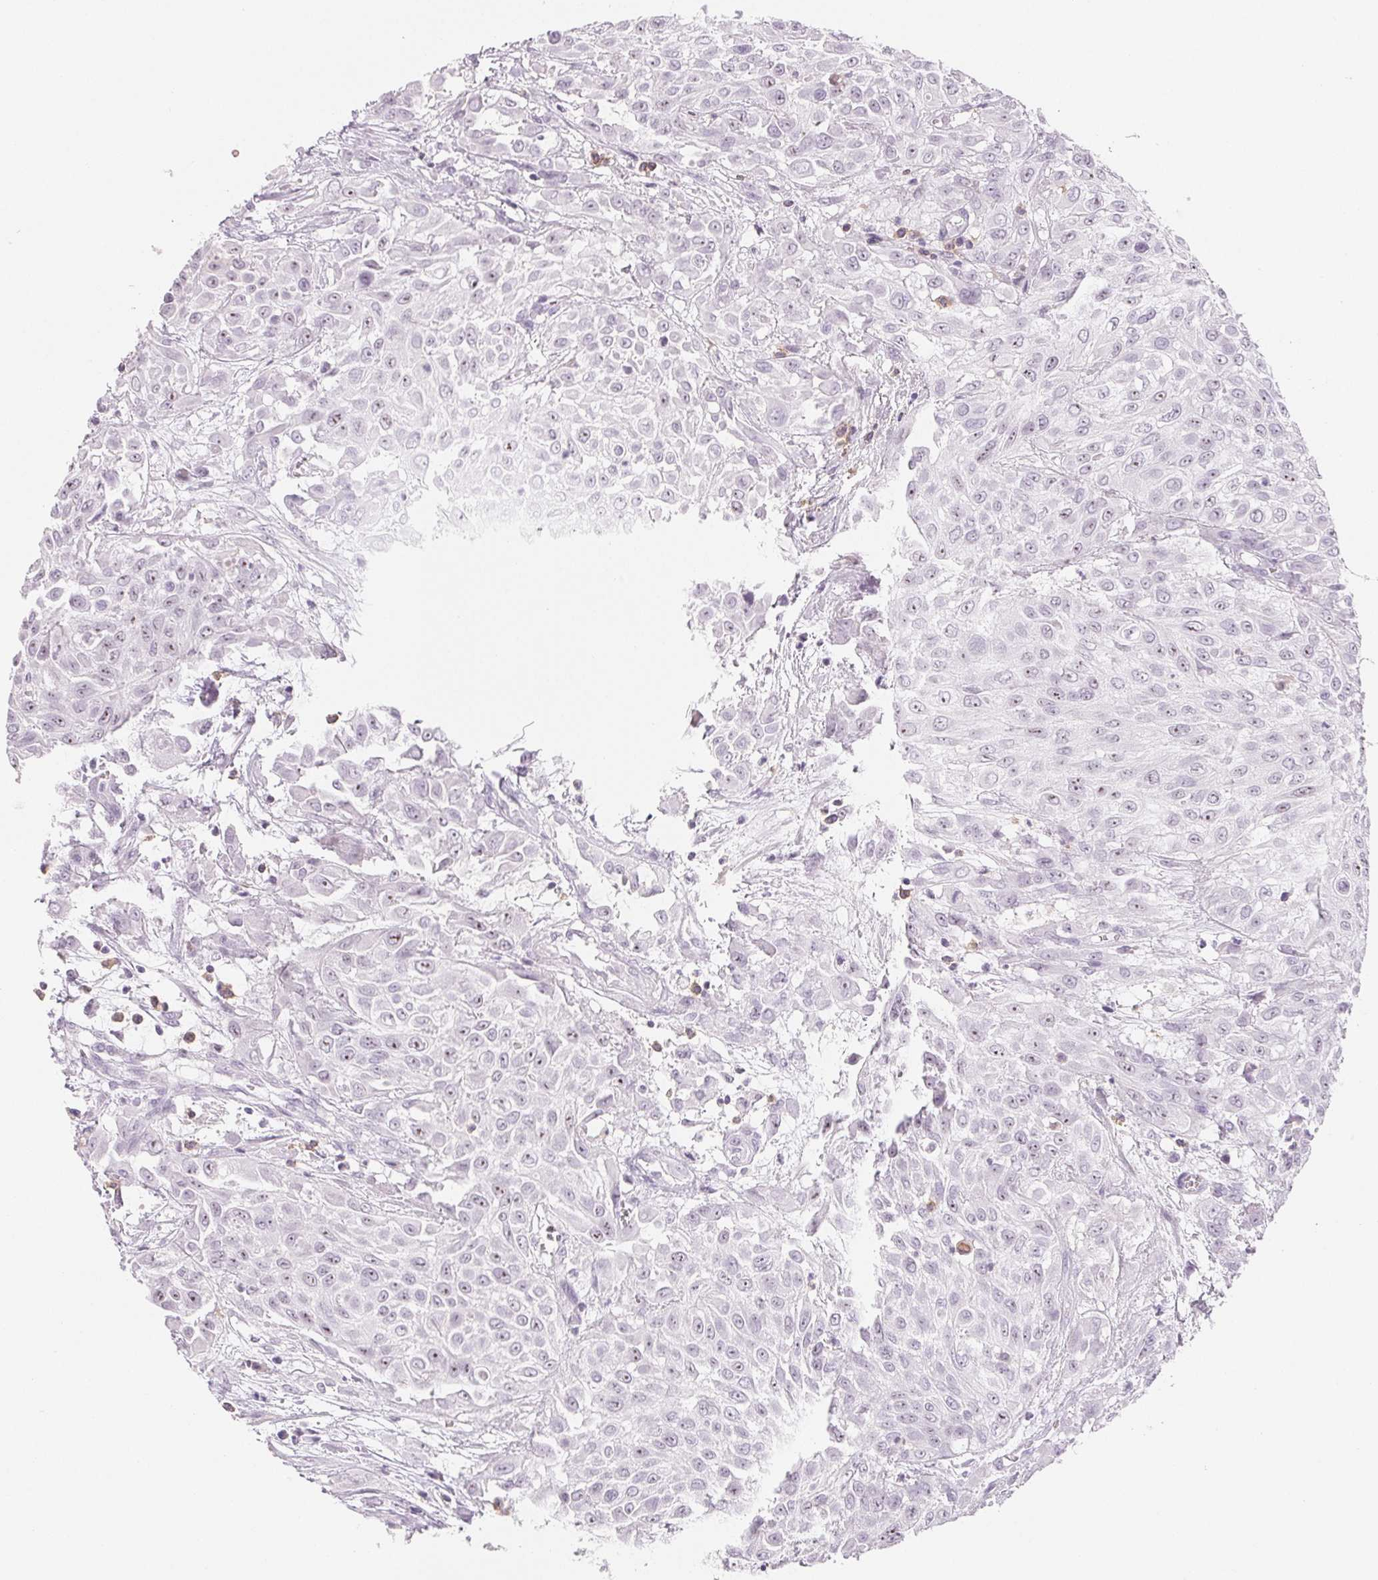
{"staining": {"intensity": "negative", "quantity": "none", "location": "none"}, "tissue": "urothelial cancer", "cell_type": "Tumor cells", "image_type": "cancer", "snomed": [{"axis": "morphology", "description": "Urothelial carcinoma, High grade"}, {"axis": "topography", "description": "Urinary bladder"}], "caption": "A high-resolution histopathology image shows immunohistochemistry staining of urothelial cancer, which exhibits no significant staining in tumor cells.", "gene": "CD69", "patient": {"sex": "male", "age": 57}}